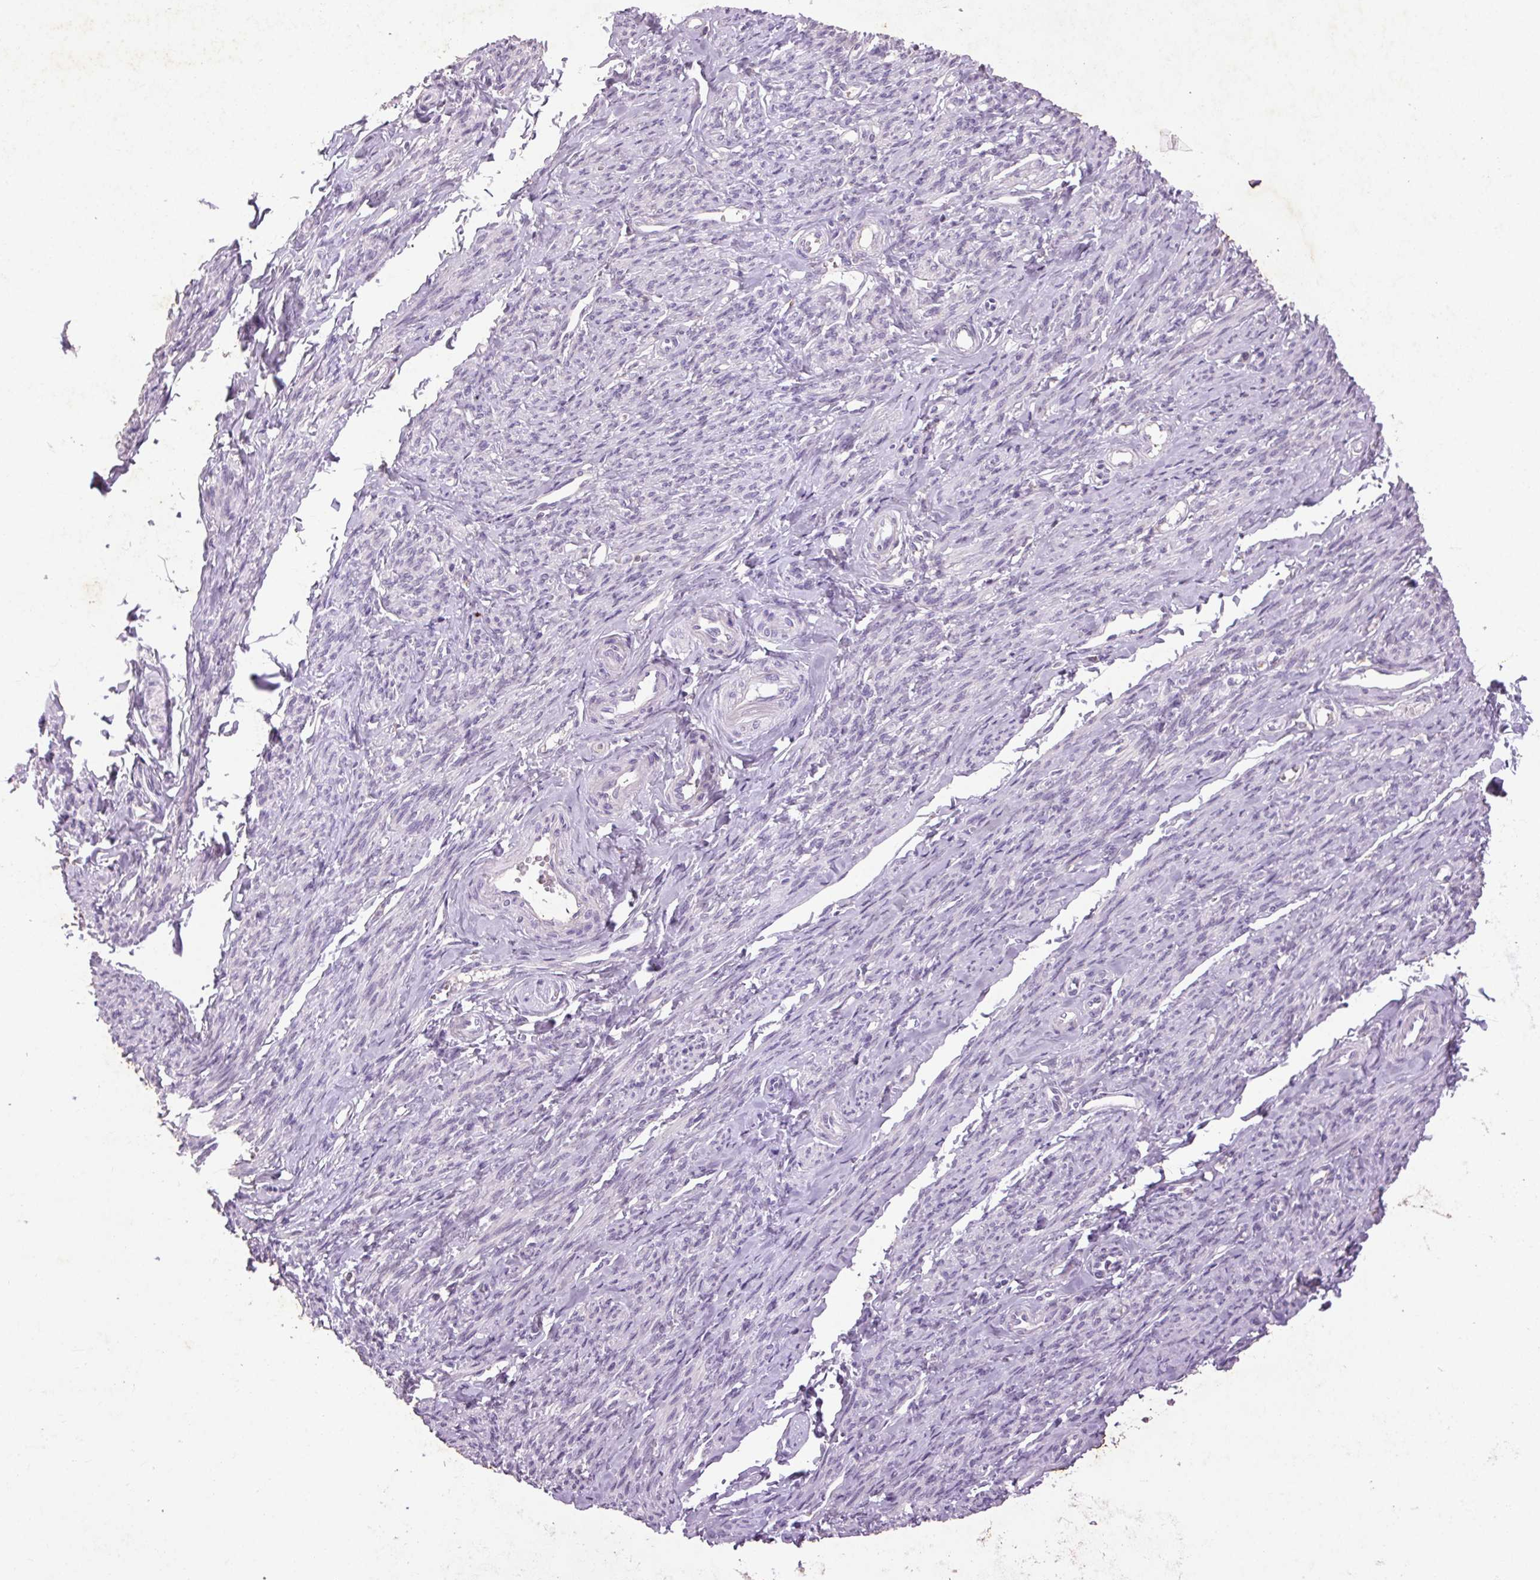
{"staining": {"intensity": "negative", "quantity": "none", "location": "none"}, "tissue": "smooth muscle", "cell_type": "Smooth muscle cells", "image_type": "normal", "snomed": [{"axis": "morphology", "description": "Normal tissue, NOS"}, {"axis": "topography", "description": "Smooth muscle"}], "caption": "DAB (3,3'-diaminobenzidine) immunohistochemical staining of benign smooth muscle demonstrates no significant staining in smooth muscle cells. (DAB (3,3'-diaminobenzidine) immunohistochemistry (IHC) with hematoxylin counter stain).", "gene": "FNDC7", "patient": {"sex": "female", "age": 65}}